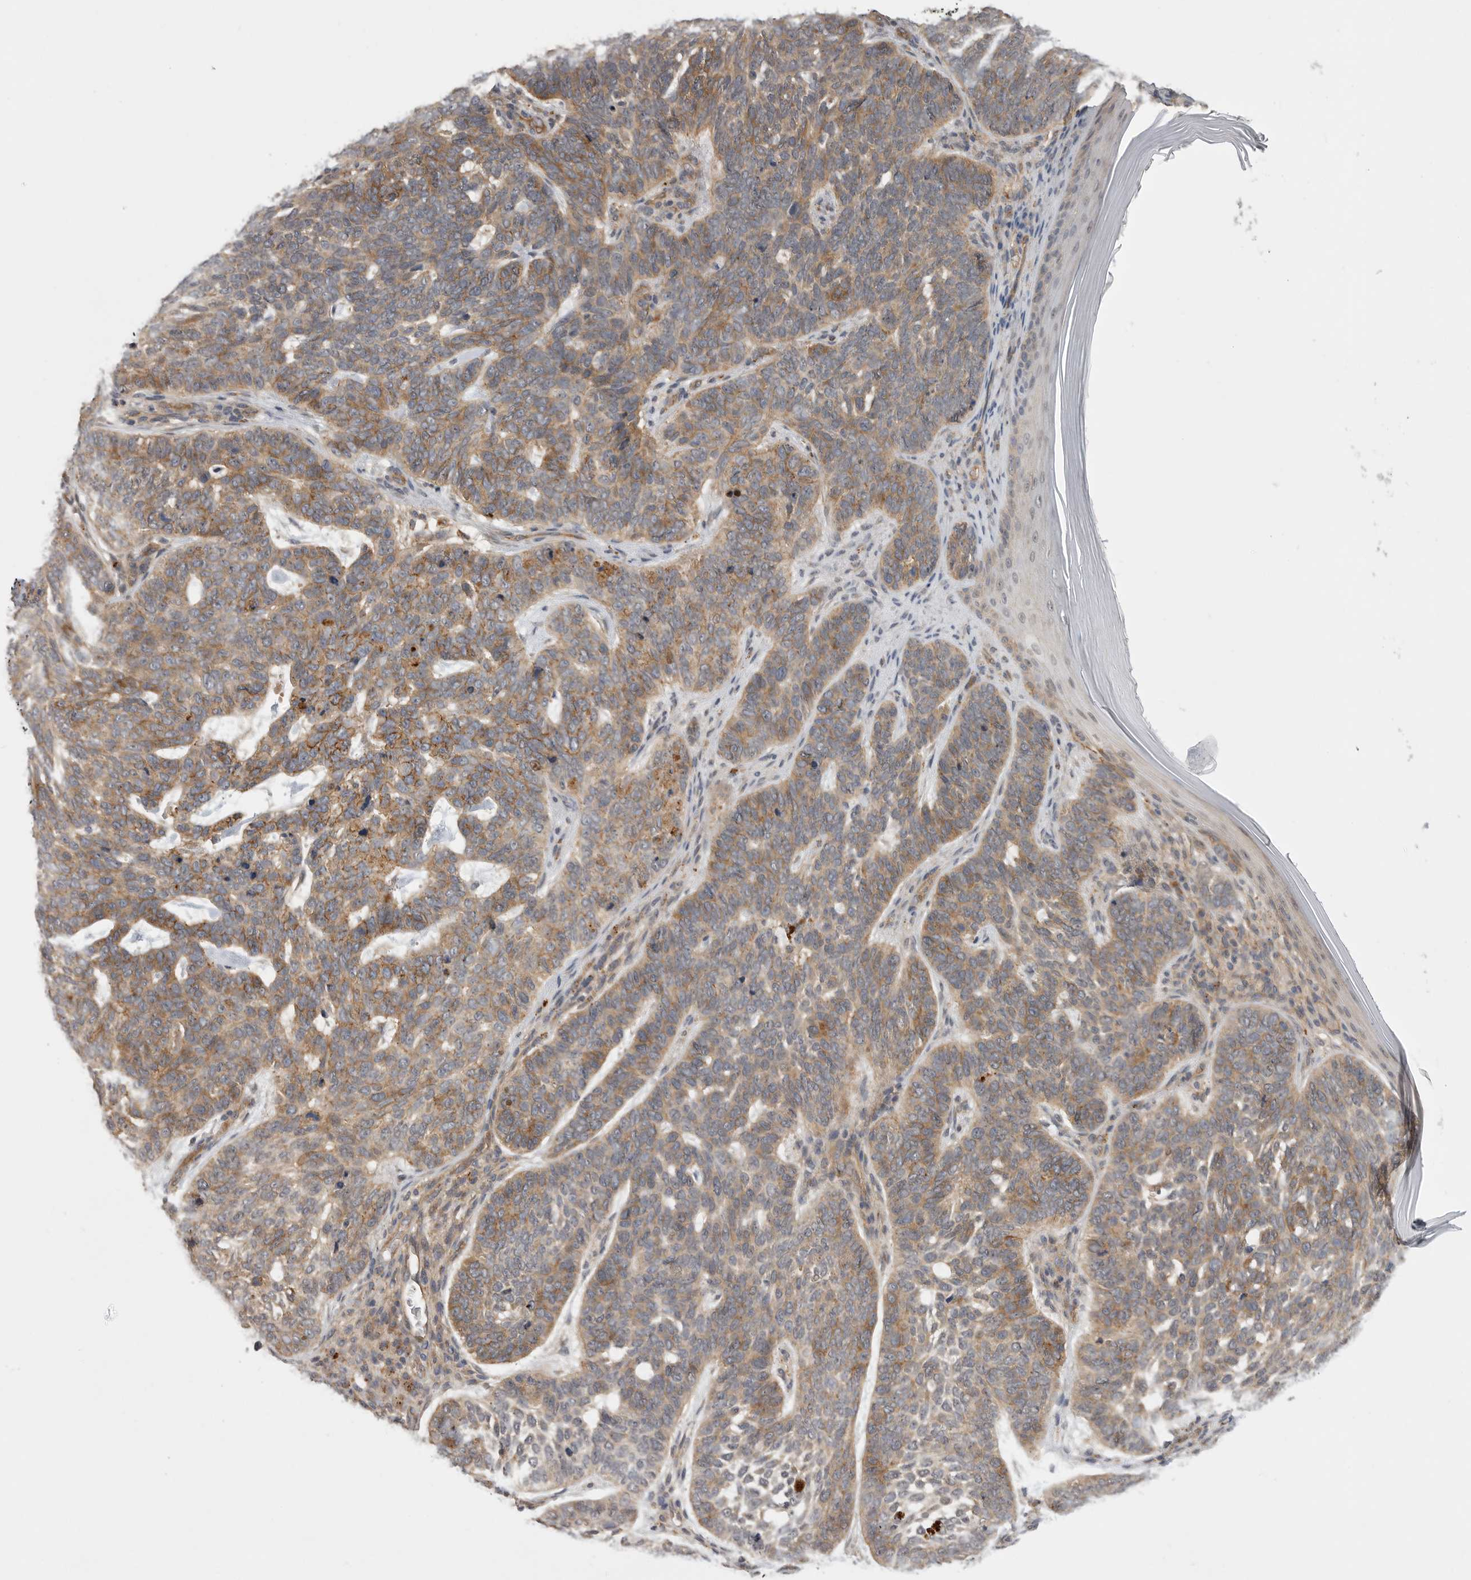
{"staining": {"intensity": "moderate", "quantity": ">75%", "location": "cytoplasmic/membranous"}, "tissue": "skin cancer", "cell_type": "Tumor cells", "image_type": "cancer", "snomed": [{"axis": "morphology", "description": "Basal cell carcinoma"}, {"axis": "topography", "description": "Skin"}], "caption": "A medium amount of moderate cytoplasmic/membranous staining is identified in approximately >75% of tumor cells in skin cancer tissue.", "gene": "ZNF232", "patient": {"sex": "female", "age": 85}}